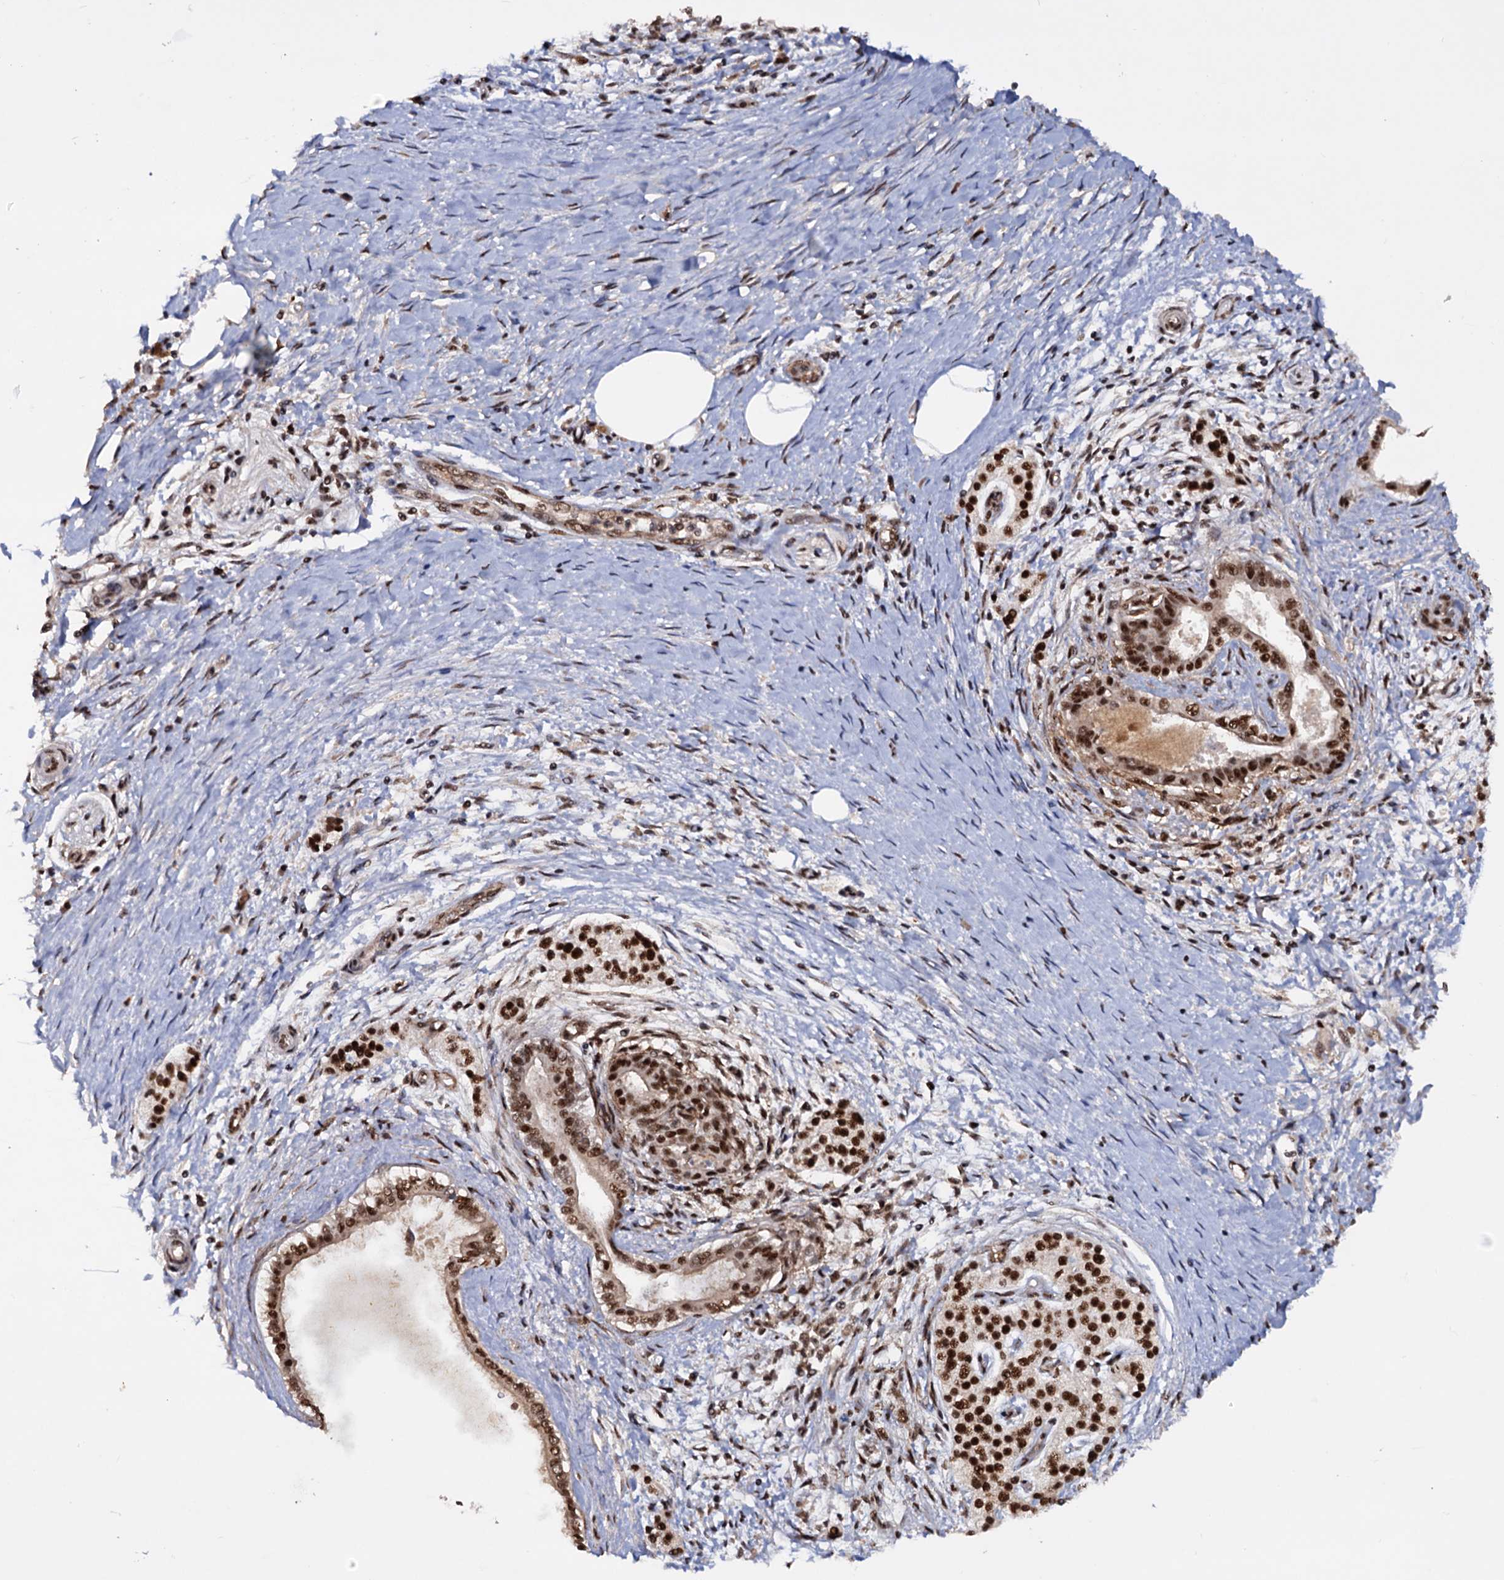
{"staining": {"intensity": "moderate", "quantity": ">75%", "location": "nuclear"}, "tissue": "pancreatic cancer", "cell_type": "Tumor cells", "image_type": "cancer", "snomed": [{"axis": "morphology", "description": "Adenocarcinoma, NOS"}, {"axis": "topography", "description": "Pancreas"}], "caption": "Protein expression analysis of adenocarcinoma (pancreatic) reveals moderate nuclear staining in about >75% of tumor cells. The protein of interest is shown in brown color, while the nuclei are stained blue.", "gene": "TBC1D12", "patient": {"sex": "male", "age": 58}}